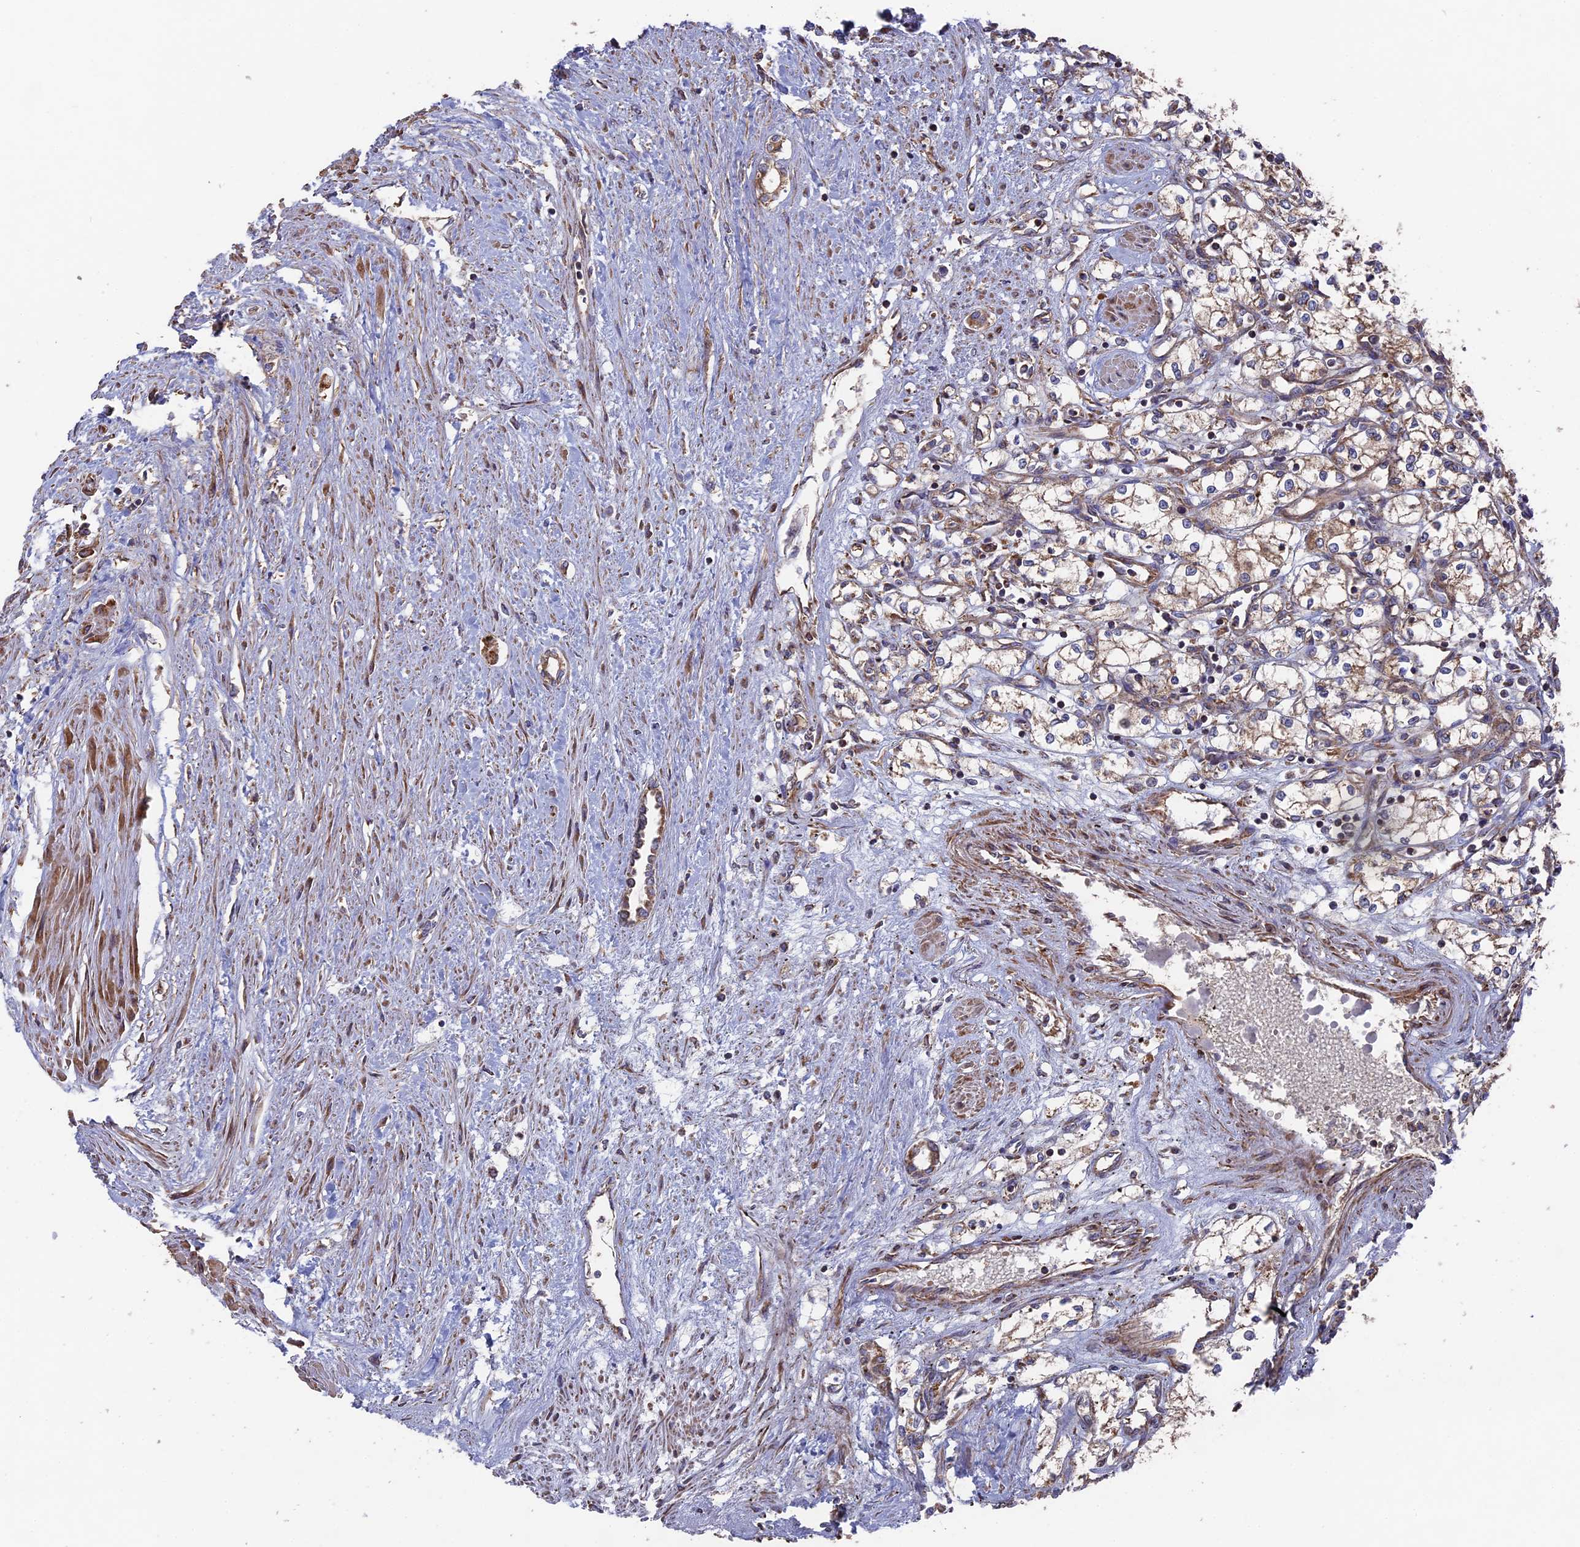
{"staining": {"intensity": "moderate", "quantity": ">75%", "location": "cytoplasmic/membranous"}, "tissue": "renal cancer", "cell_type": "Tumor cells", "image_type": "cancer", "snomed": [{"axis": "morphology", "description": "Adenocarcinoma, NOS"}, {"axis": "topography", "description": "Kidney"}], "caption": "This is a histology image of immunohistochemistry (IHC) staining of adenocarcinoma (renal), which shows moderate expression in the cytoplasmic/membranous of tumor cells.", "gene": "TELO2", "patient": {"sex": "male", "age": 59}}